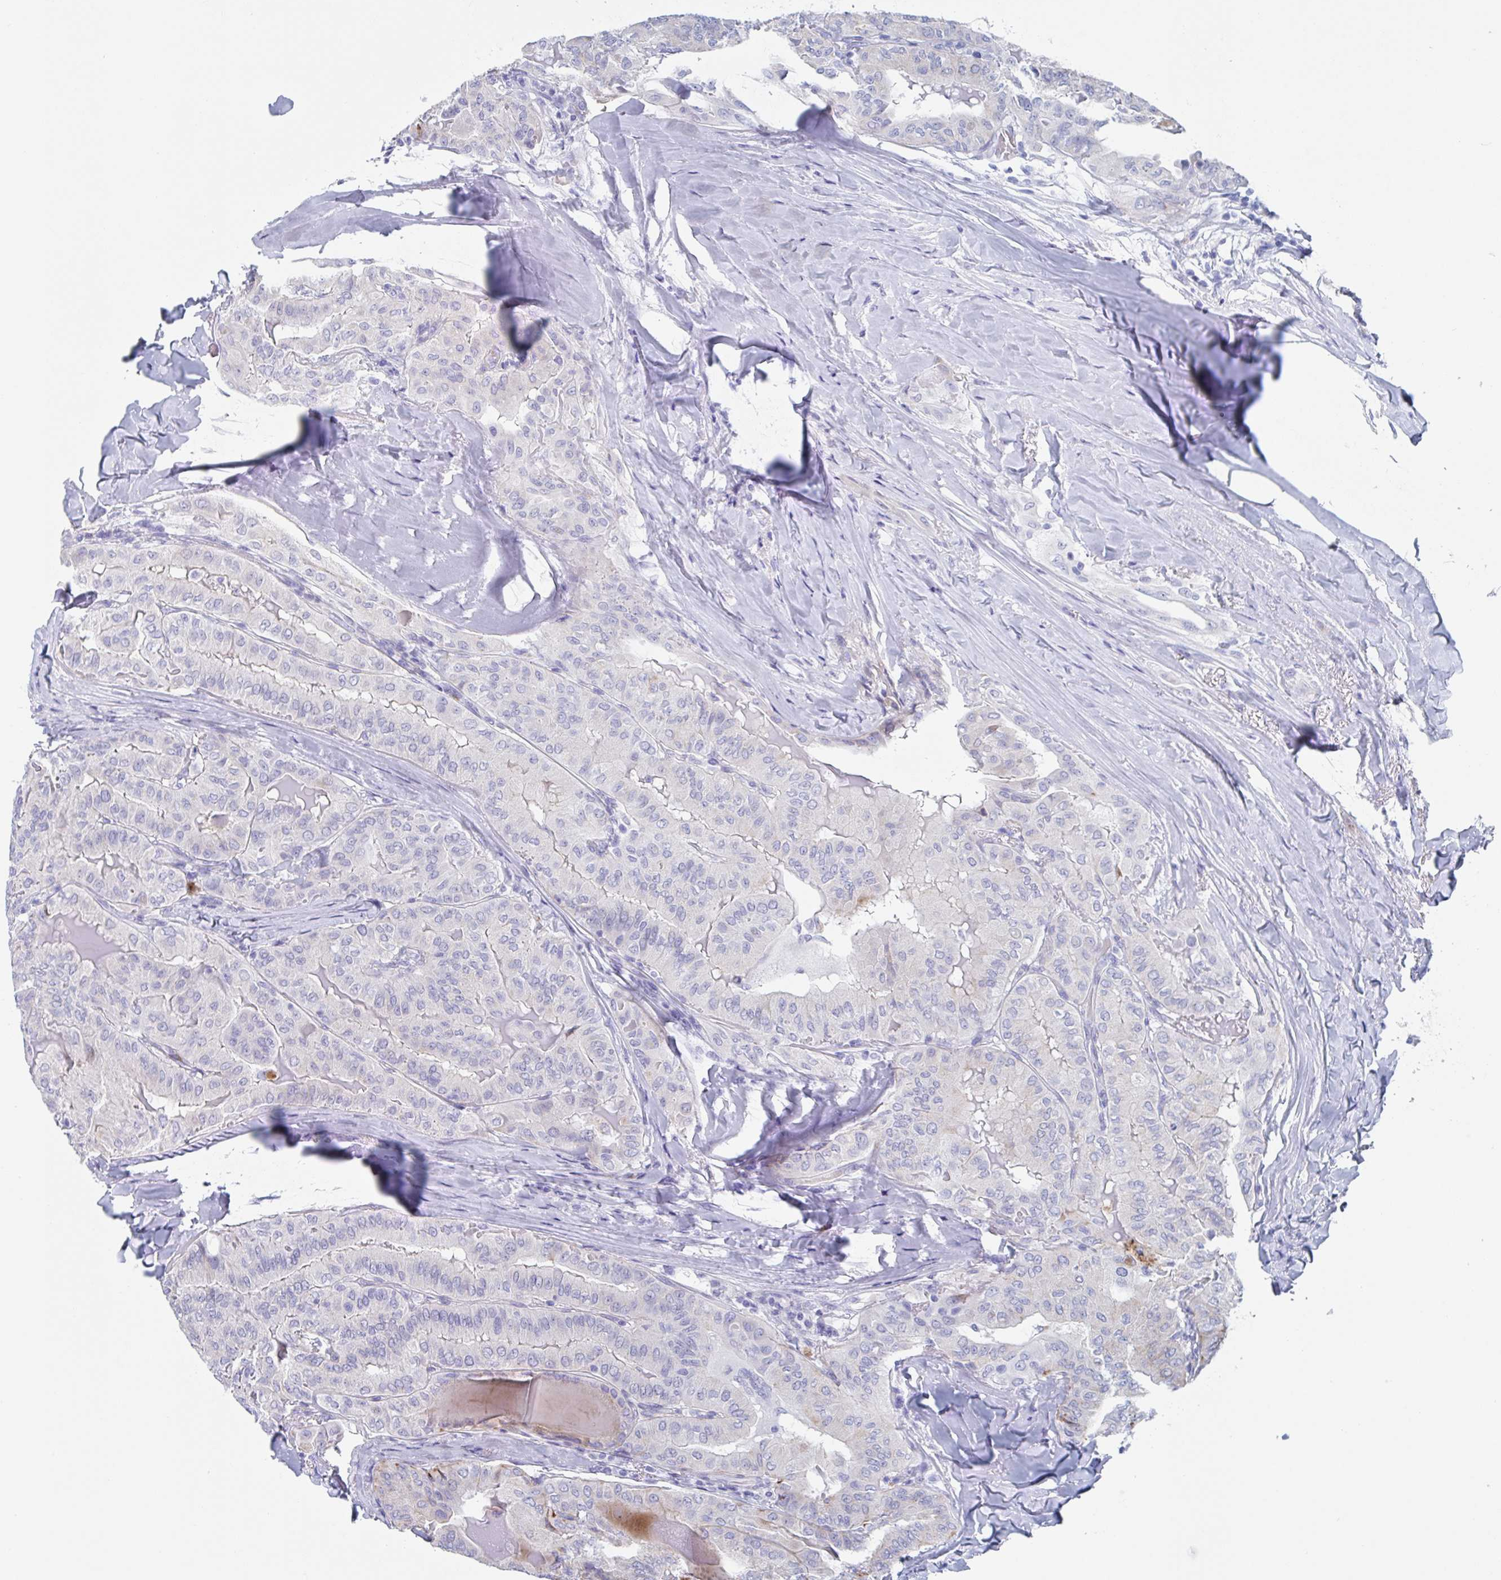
{"staining": {"intensity": "negative", "quantity": "none", "location": "none"}, "tissue": "thyroid cancer", "cell_type": "Tumor cells", "image_type": "cancer", "snomed": [{"axis": "morphology", "description": "Papillary adenocarcinoma, NOS"}, {"axis": "topography", "description": "Thyroid gland"}], "caption": "Protein analysis of papillary adenocarcinoma (thyroid) shows no significant staining in tumor cells.", "gene": "NT5C3B", "patient": {"sex": "female", "age": 68}}